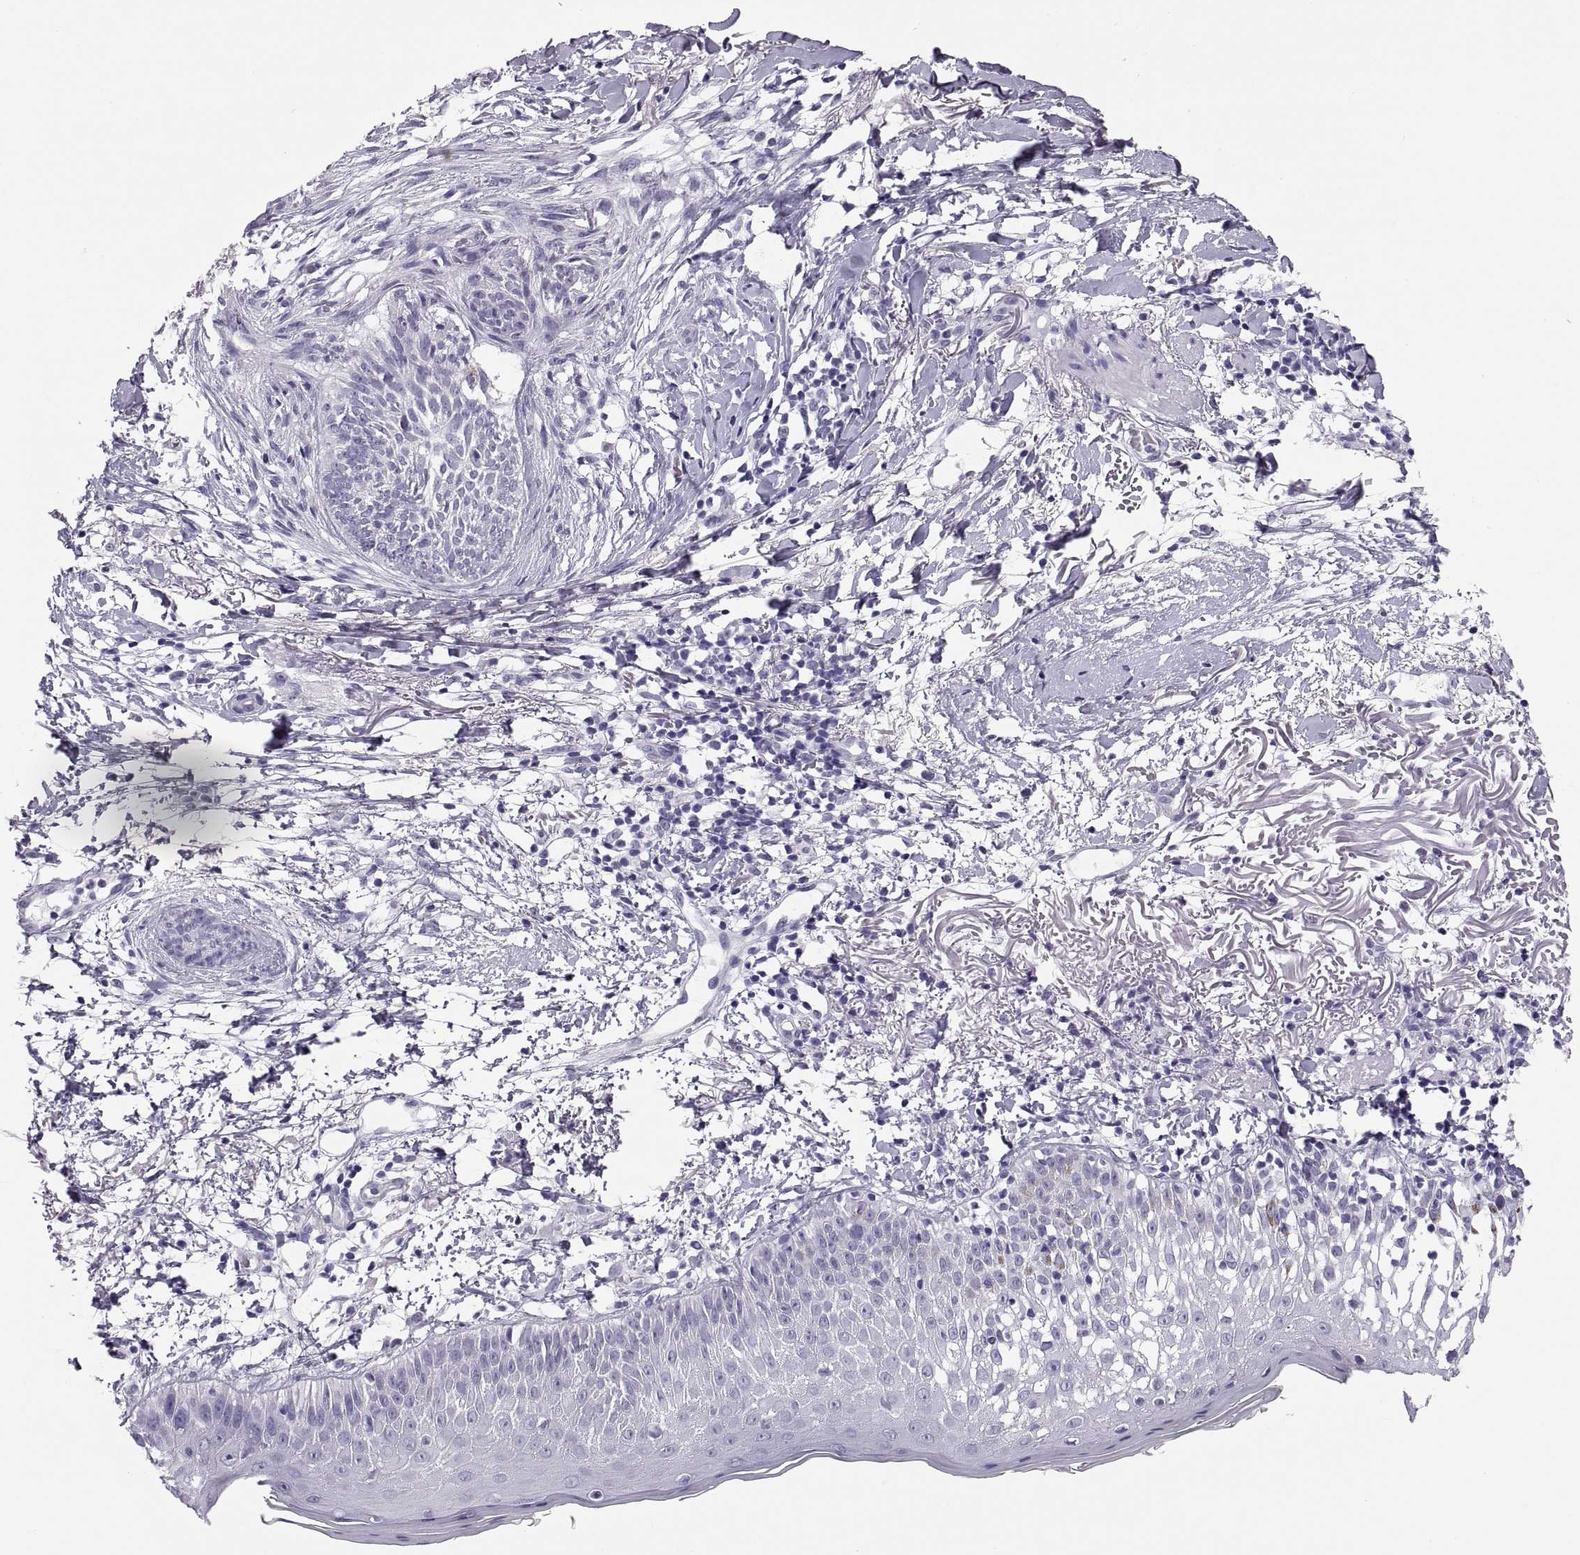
{"staining": {"intensity": "negative", "quantity": "none", "location": "none"}, "tissue": "skin cancer", "cell_type": "Tumor cells", "image_type": "cancer", "snomed": [{"axis": "morphology", "description": "Normal tissue, NOS"}, {"axis": "morphology", "description": "Basal cell carcinoma"}, {"axis": "topography", "description": "Skin"}], "caption": "Immunohistochemical staining of skin basal cell carcinoma reveals no significant staining in tumor cells.", "gene": "QRICH2", "patient": {"sex": "male", "age": 84}}